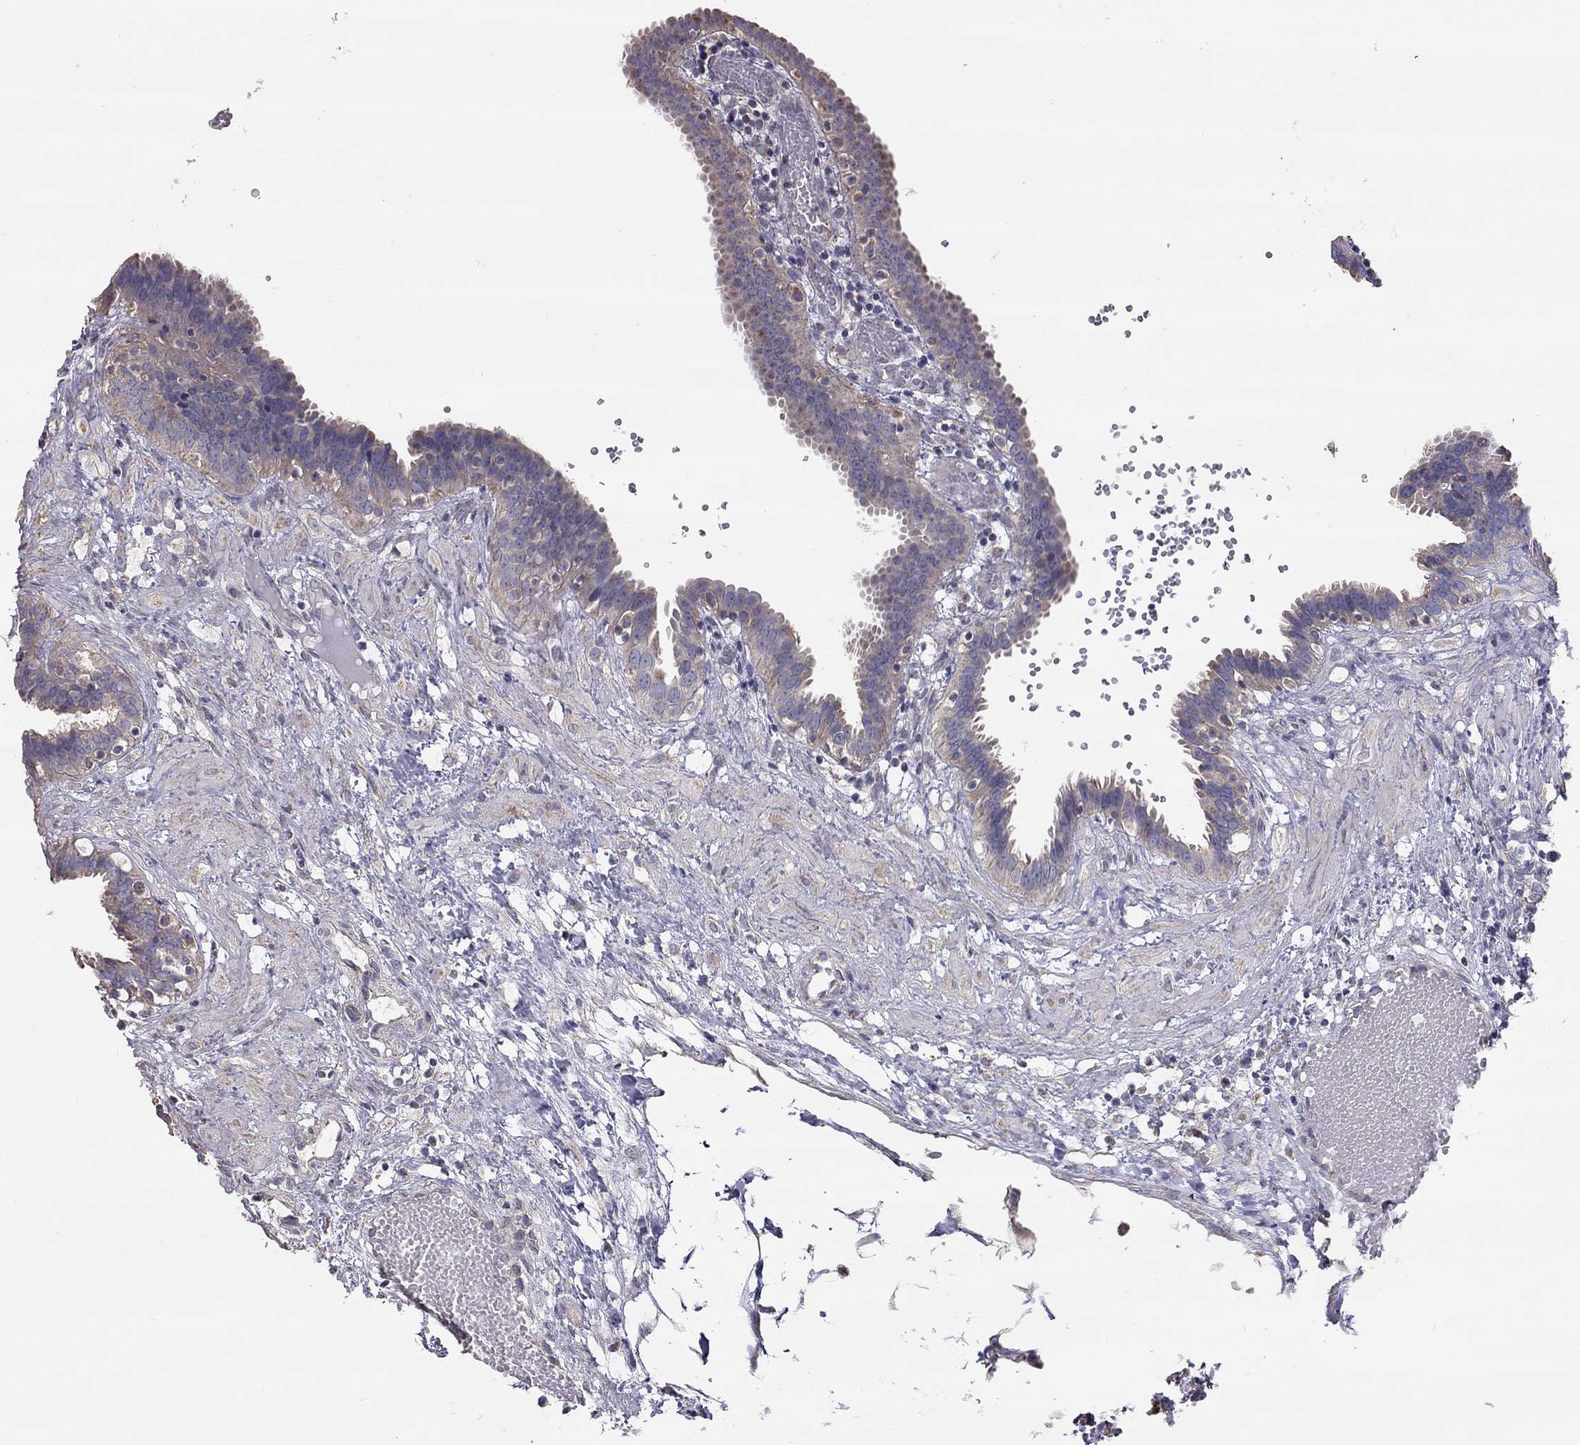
{"staining": {"intensity": "weak", "quantity": ">75%", "location": "cytoplasmic/membranous"}, "tissue": "fallopian tube", "cell_type": "Glandular cells", "image_type": "normal", "snomed": [{"axis": "morphology", "description": "Normal tissue, NOS"}, {"axis": "topography", "description": "Fallopian tube"}], "caption": "High-magnification brightfield microscopy of benign fallopian tube stained with DAB (3,3'-diaminobenzidine) (brown) and counterstained with hematoxylin (blue). glandular cells exhibit weak cytoplasmic/membranous expression is present in about>75% of cells. (brown staining indicates protein expression, while blue staining denotes nuclei).", "gene": "LRIT3", "patient": {"sex": "female", "age": 37}}